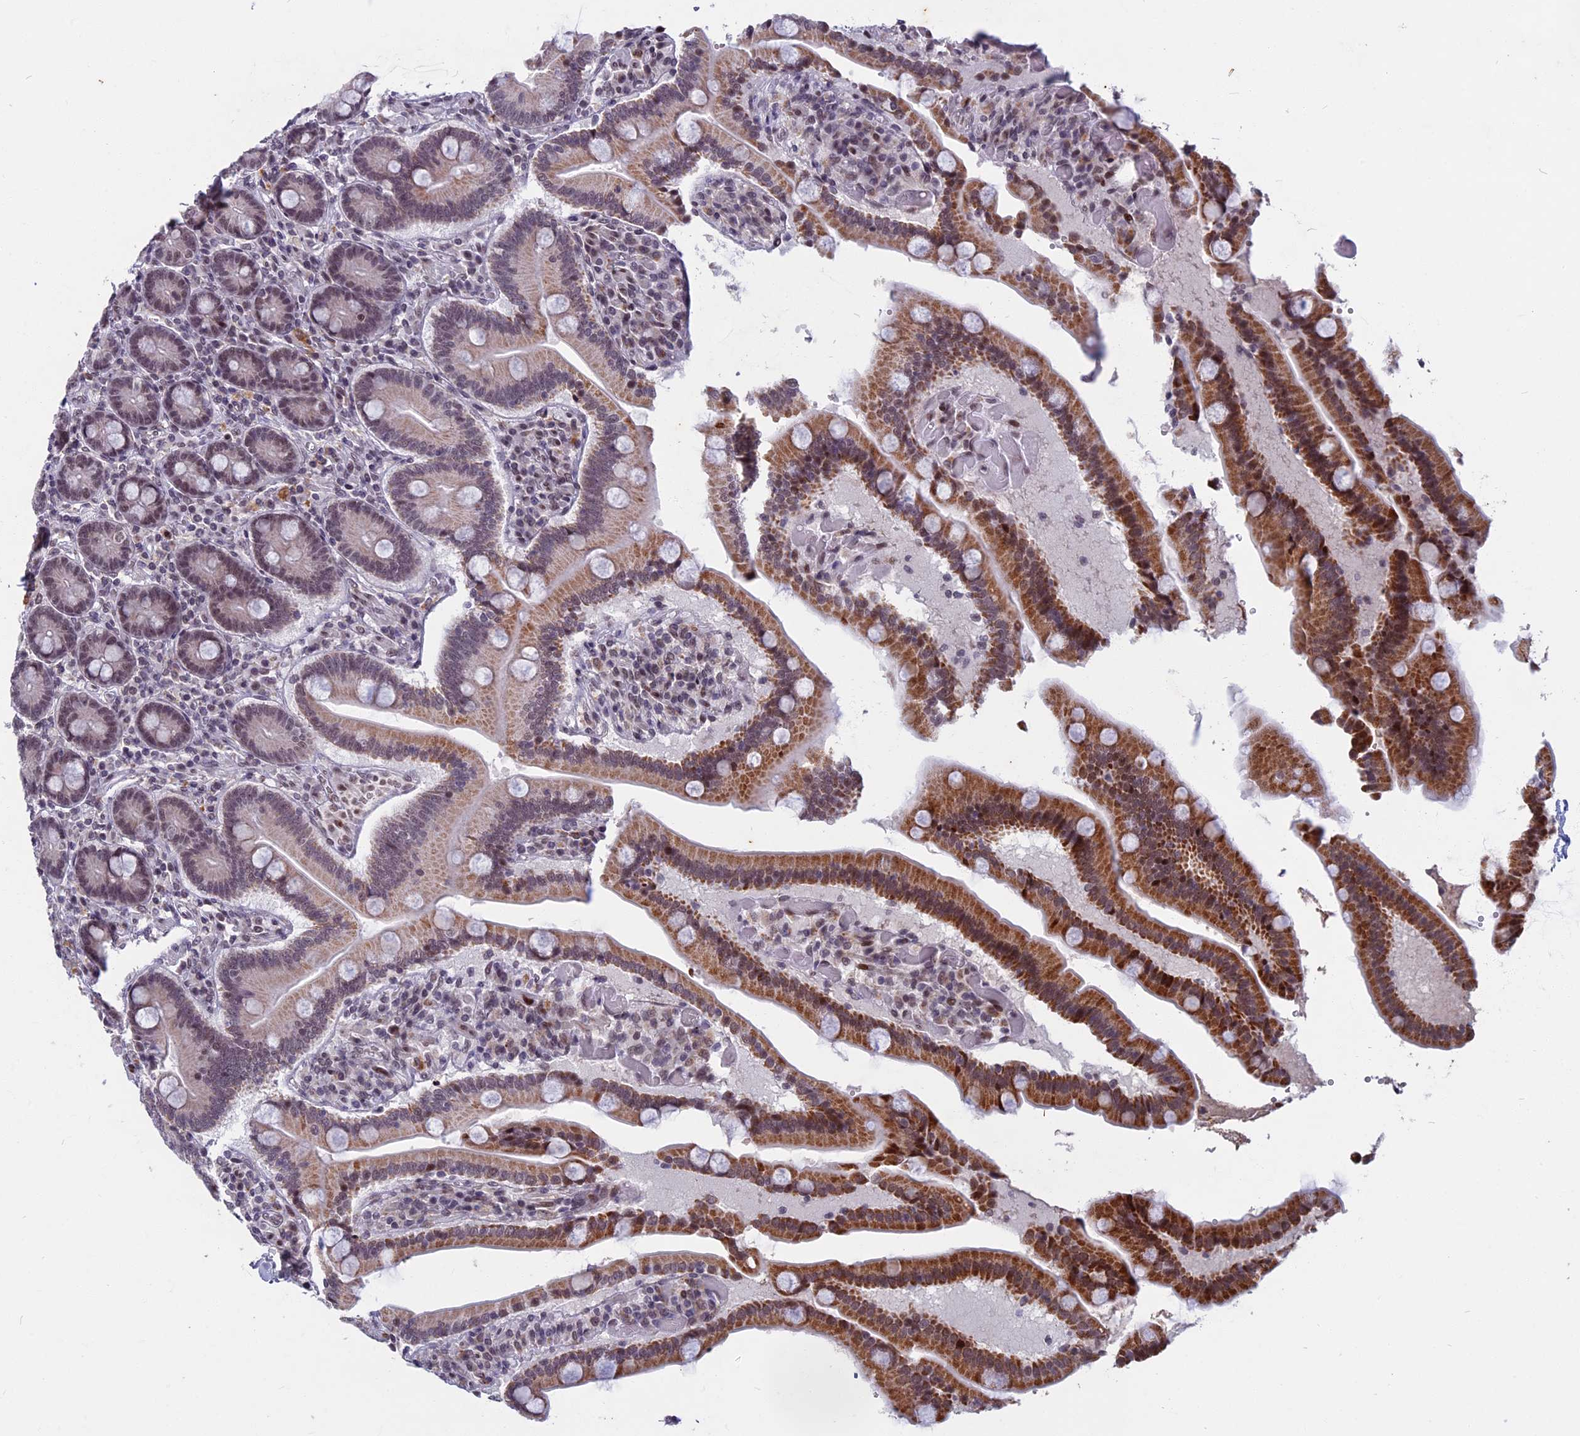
{"staining": {"intensity": "moderate", "quantity": "25%-75%", "location": "cytoplasmic/membranous"}, "tissue": "duodenum", "cell_type": "Glandular cells", "image_type": "normal", "snomed": [{"axis": "morphology", "description": "Normal tissue, NOS"}, {"axis": "topography", "description": "Duodenum"}], "caption": "A high-resolution micrograph shows IHC staining of benign duodenum, which shows moderate cytoplasmic/membranous positivity in about 25%-75% of glandular cells.", "gene": "CDC7", "patient": {"sex": "female", "age": 62}}